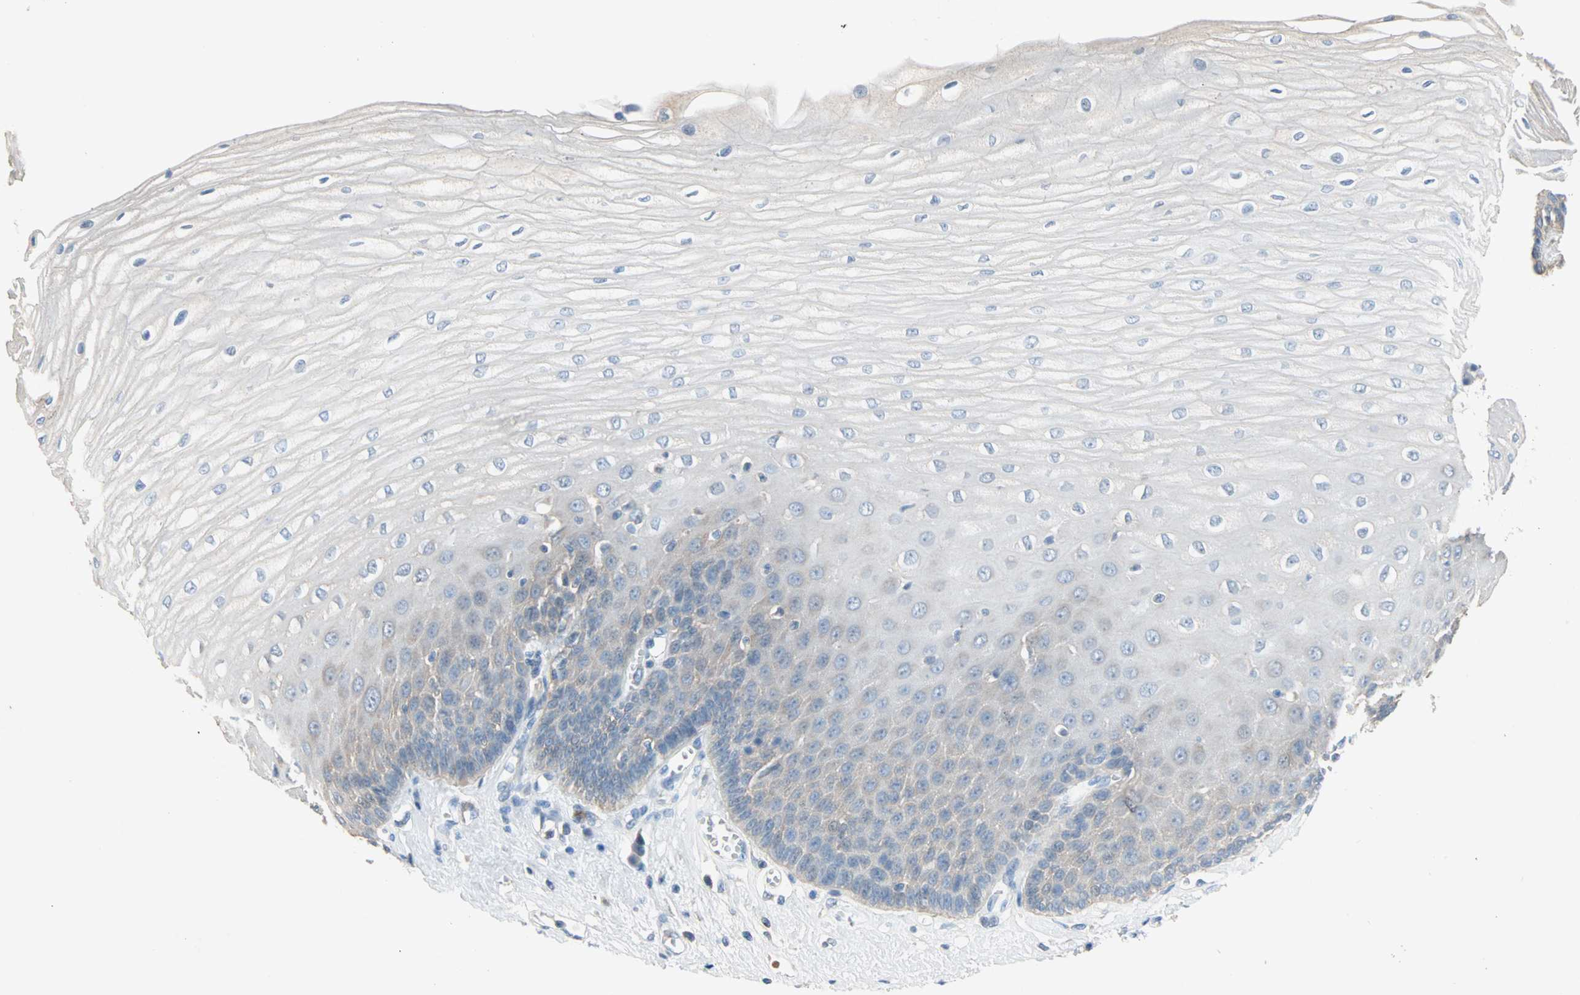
{"staining": {"intensity": "weak", "quantity": "<25%", "location": "cytoplasmic/membranous"}, "tissue": "esophagus", "cell_type": "Squamous epithelial cells", "image_type": "normal", "snomed": [{"axis": "morphology", "description": "Normal tissue, NOS"}, {"axis": "morphology", "description": "Squamous cell carcinoma, NOS"}, {"axis": "topography", "description": "Esophagus"}], "caption": "A high-resolution photomicrograph shows IHC staining of unremarkable esophagus, which shows no significant expression in squamous epithelial cells.", "gene": "ACVRL1", "patient": {"sex": "male", "age": 65}}